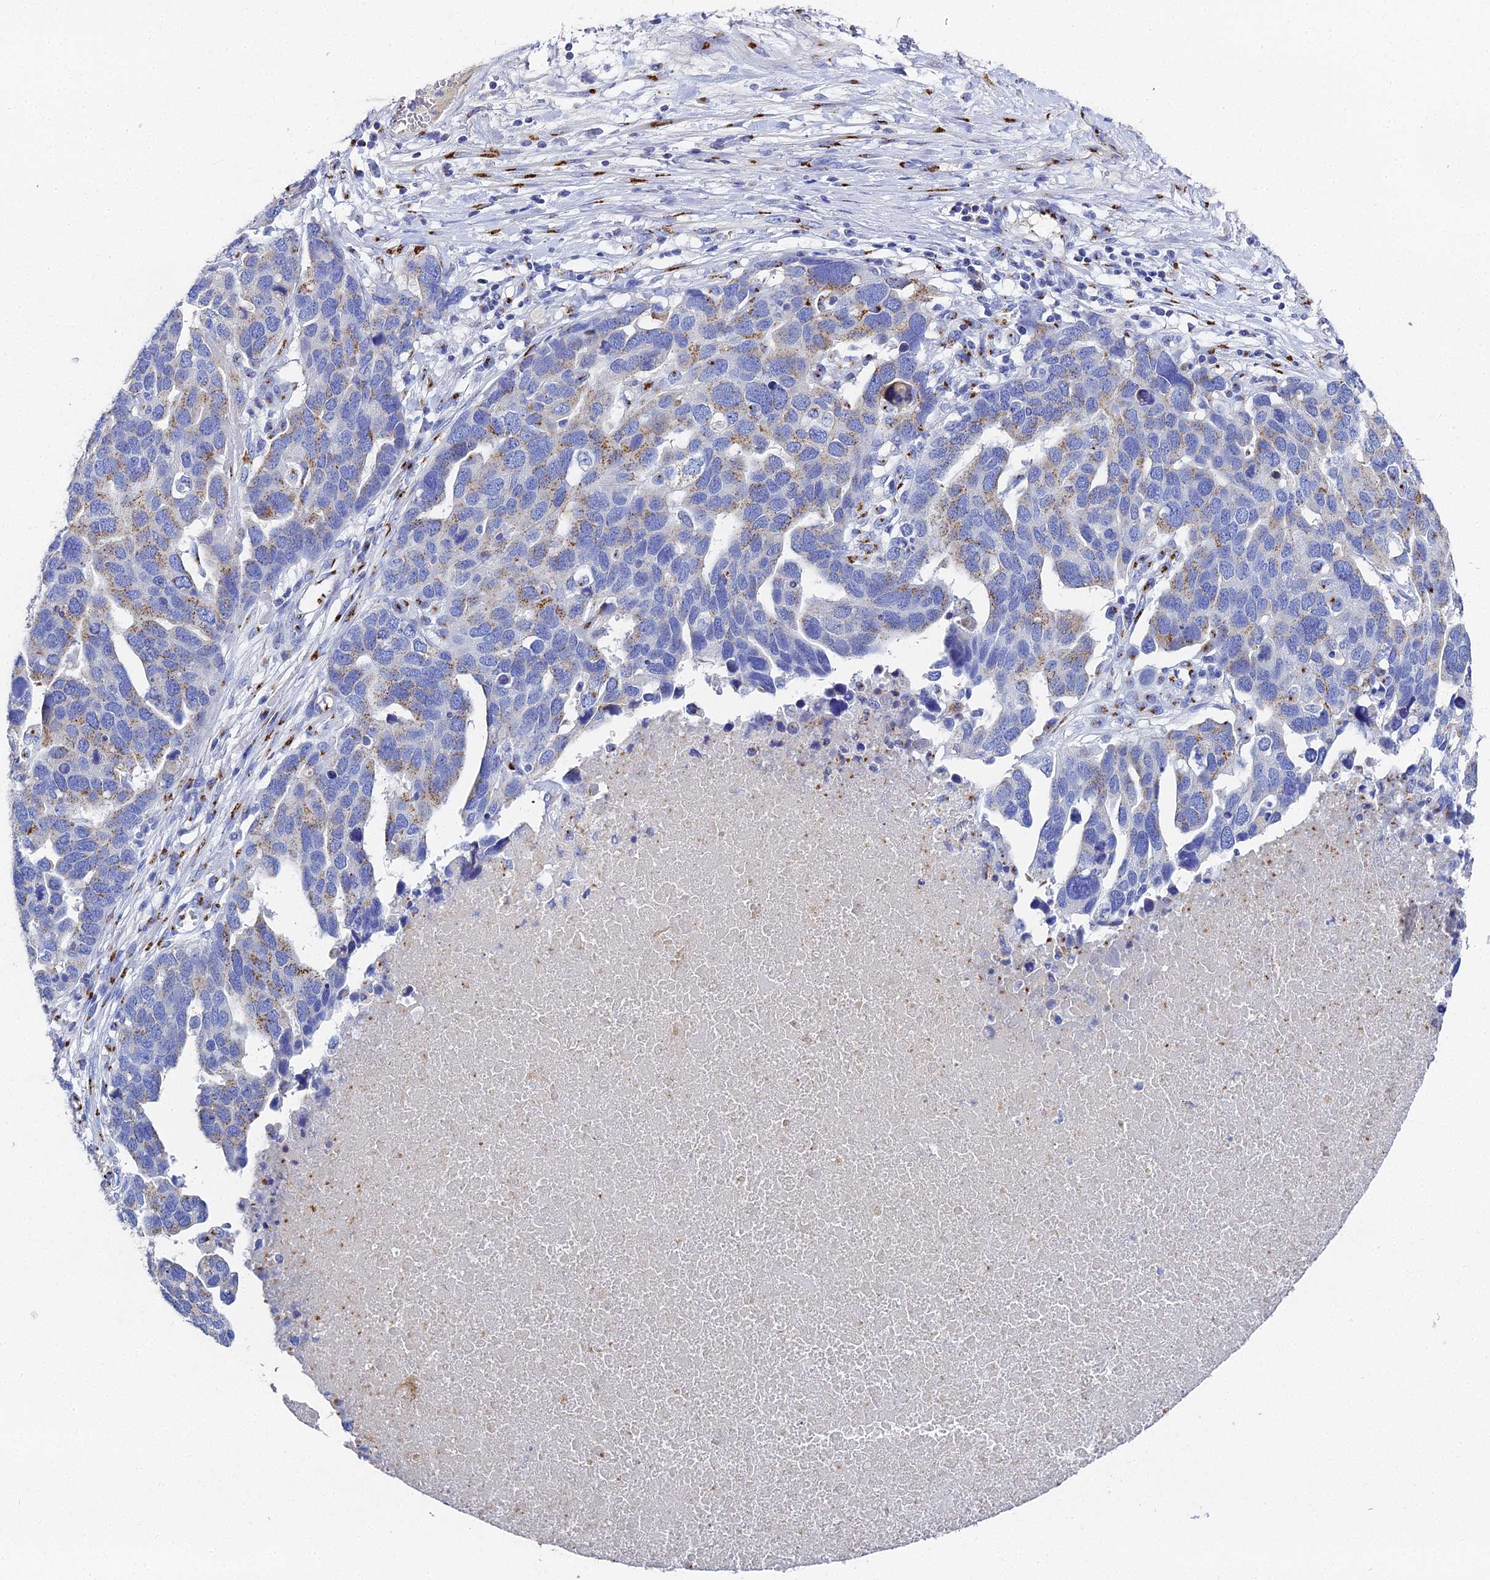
{"staining": {"intensity": "moderate", "quantity": "<25%", "location": "cytoplasmic/membranous"}, "tissue": "ovarian cancer", "cell_type": "Tumor cells", "image_type": "cancer", "snomed": [{"axis": "morphology", "description": "Cystadenocarcinoma, serous, NOS"}, {"axis": "topography", "description": "Ovary"}], "caption": "Serous cystadenocarcinoma (ovarian) tissue exhibits moderate cytoplasmic/membranous positivity in approximately <25% of tumor cells, visualized by immunohistochemistry. (IHC, brightfield microscopy, high magnification).", "gene": "ENSG00000268674", "patient": {"sex": "female", "age": 54}}